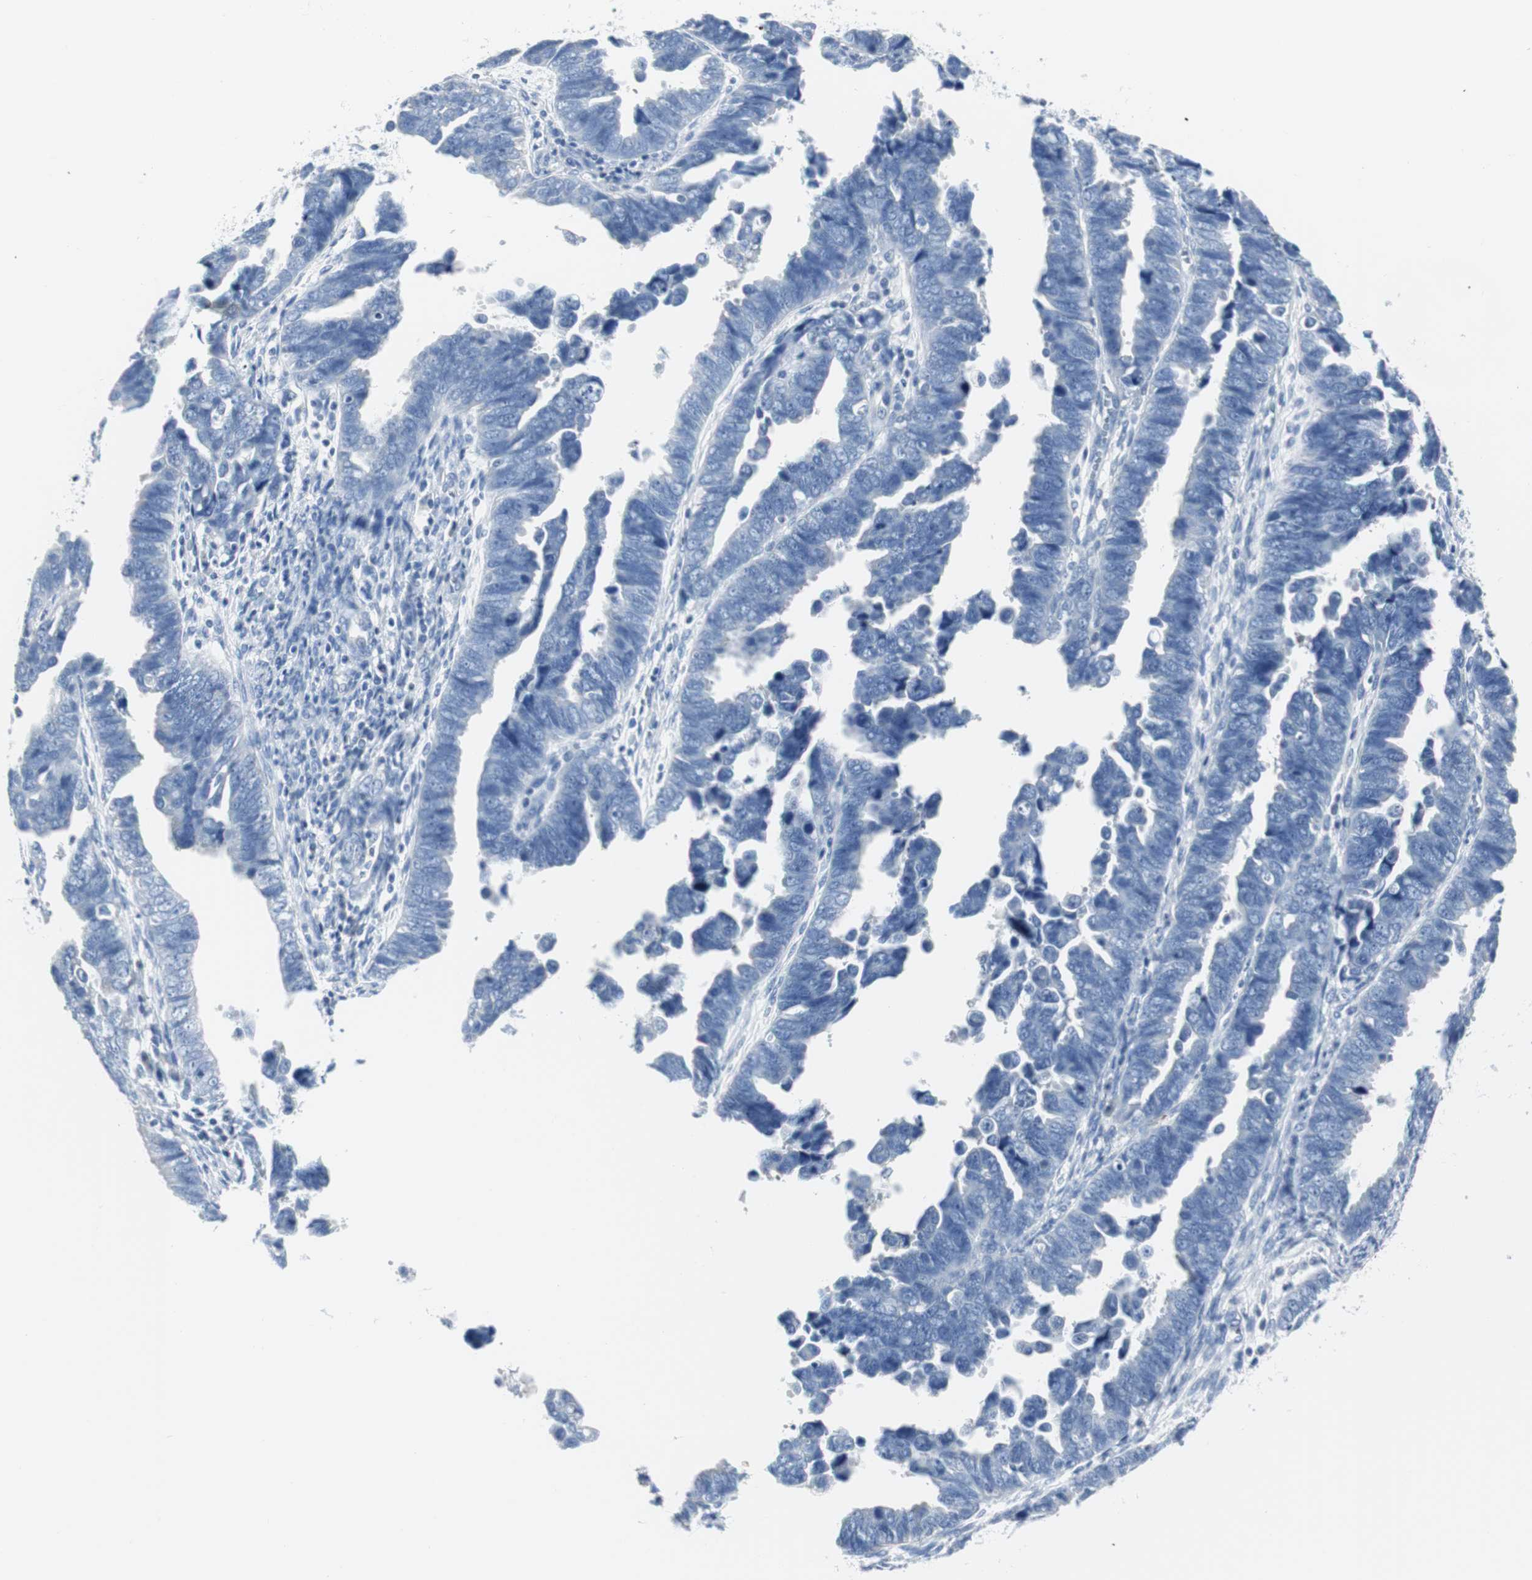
{"staining": {"intensity": "negative", "quantity": "none", "location": "none"}, "tissue": "endometrial cancer", "cell_type": "Tumor cells", "image_type": "cancer", "snomed": [{"axis": "morphology", "description": "Adenocarcinoma, NOS"}, {"axis": "topography", "description": "Endometrium"}], "caption": "Micrograph shows no significant protein positivity in tumor cells of endometrial adenocarcinoma.", "gene": "GAP43", "patient": {"sex": "female", "age": 75}}